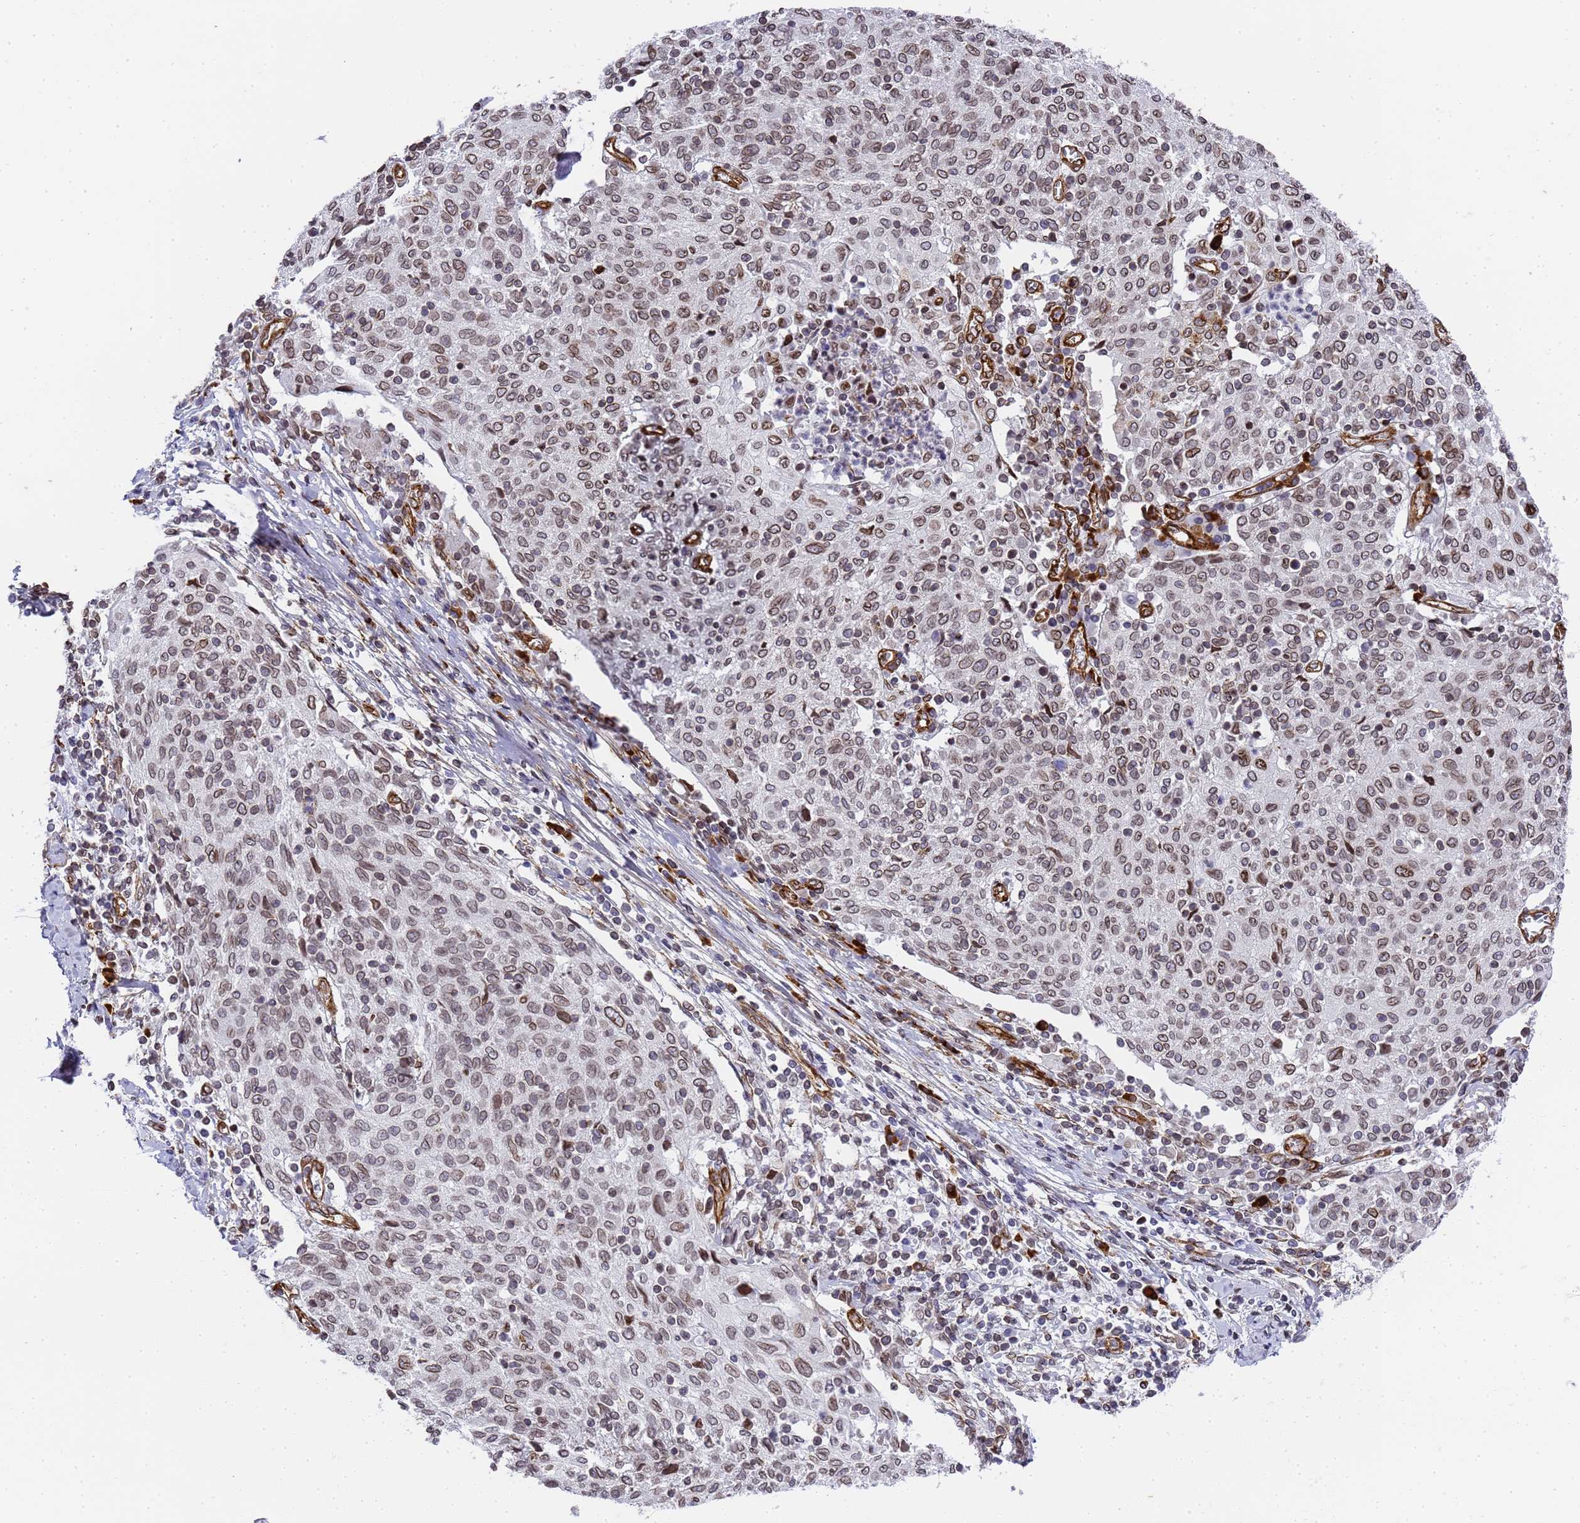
{"staining": {"intensity": "weak", "quantity": "25%-75%", "location": "cytoplasmic/membranous,nuclear"}, "tissue": "cervical cancer", "cell_type": "Tumor cells", "image_type": "cancer", "snomed": [{"axis": "morphology", "description": "Squamous cell carcinoma, NOS"}, {"axis": "topography", "description": "Cervix"}], "caption": "Squamous cell carcinoma (cervical) stained with a protein marker reveals weak staining in tumor cells.", "gene": "IGFBP7", "patient": {"sex": "female", "age": 52}}